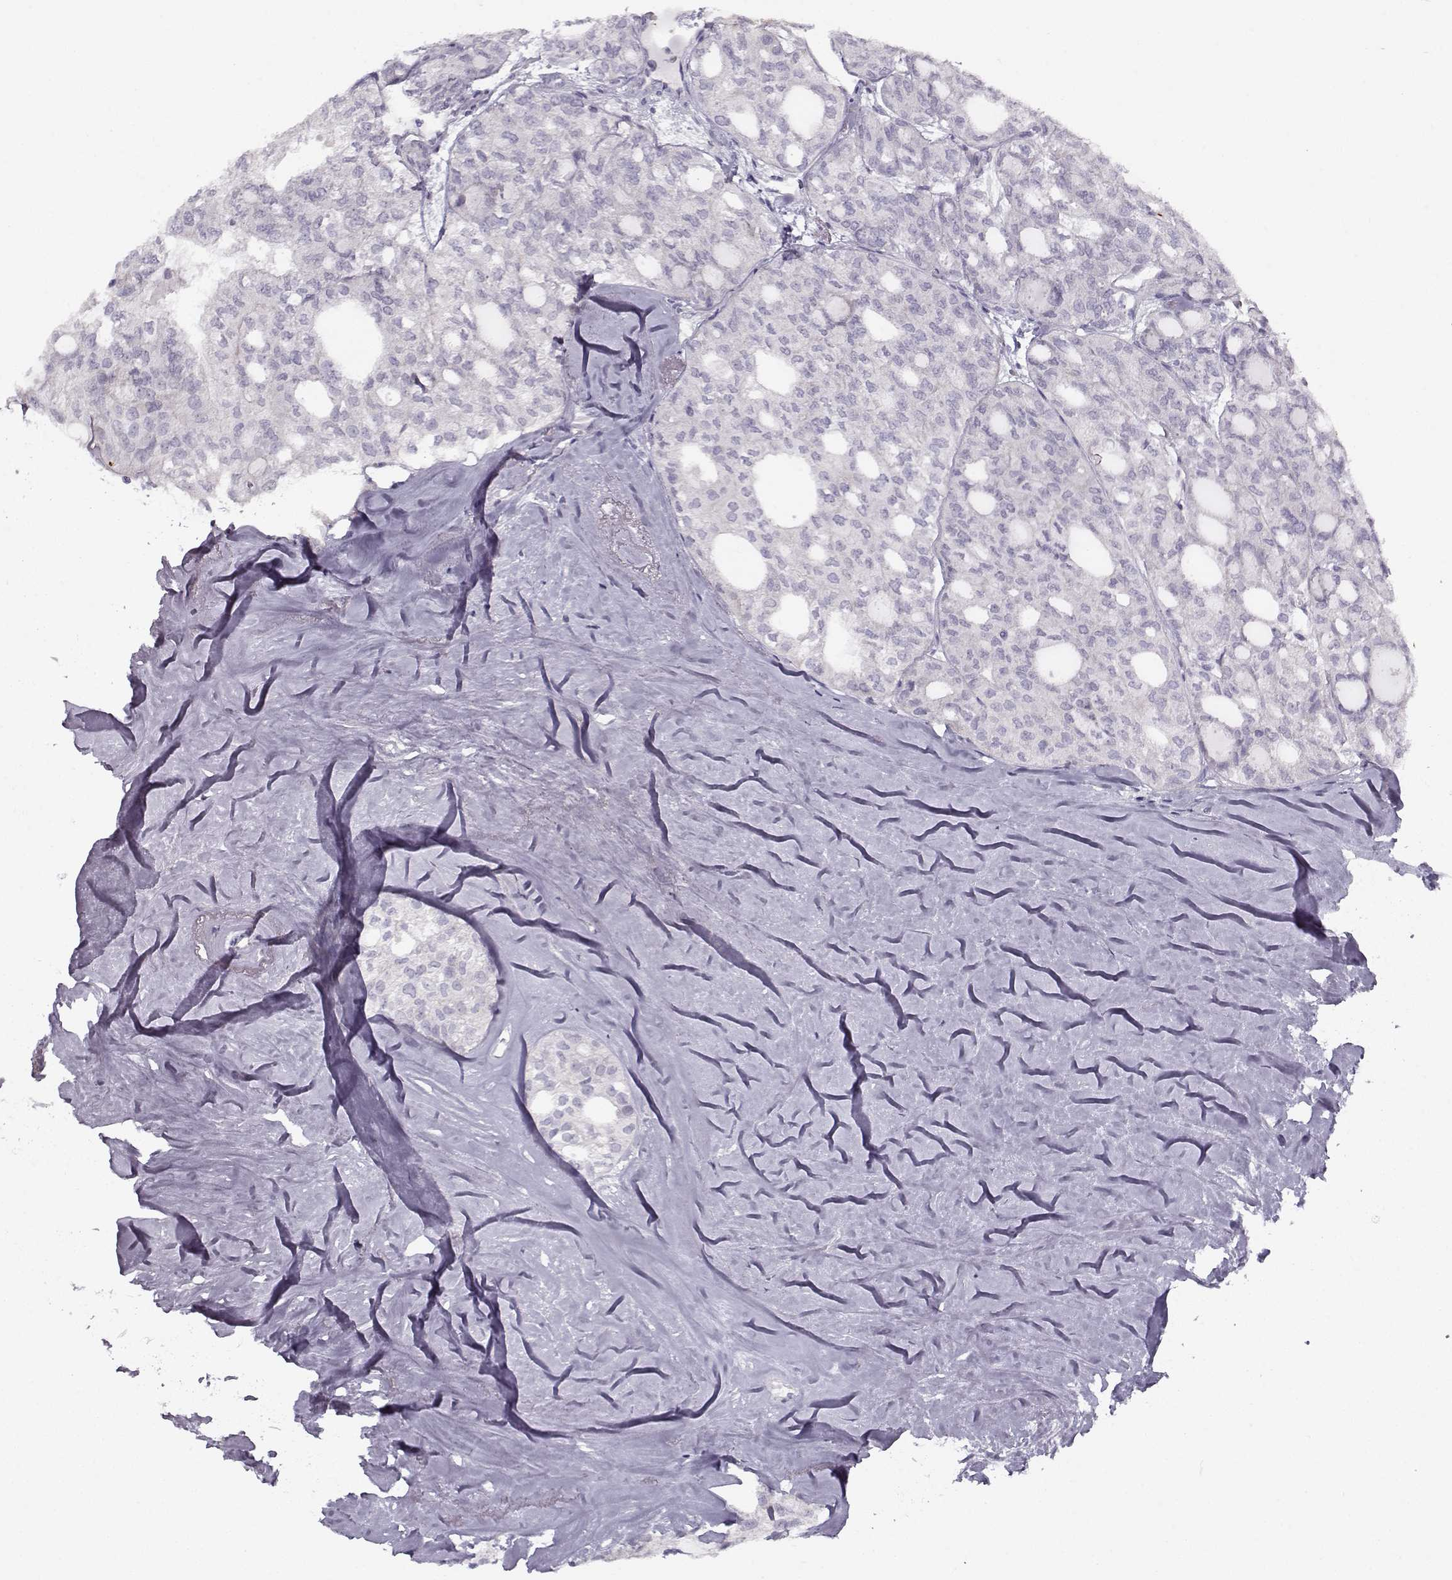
{"staining": {"intensity": "negative", "quantity": "none", "location": "none"}, "tissue": "thyroid cancer", "cell_type": "Tumor cells", "image_type": "cancer", "snomed": [{"axis": "morphology", "description": "Follicular adenoma carcinoma, NOS"}, {"axis": "topography", "description": "Thyroid gland"}], "caption": "An immunohistochemistry image of follicular adenoma carcinoma (thyroid) is shown. There is no staining in tumor cells of follicular adenoma carcinoma (thyroid).", "gene": "KLF17", "patient": {"sex": "male", "age": 75}}